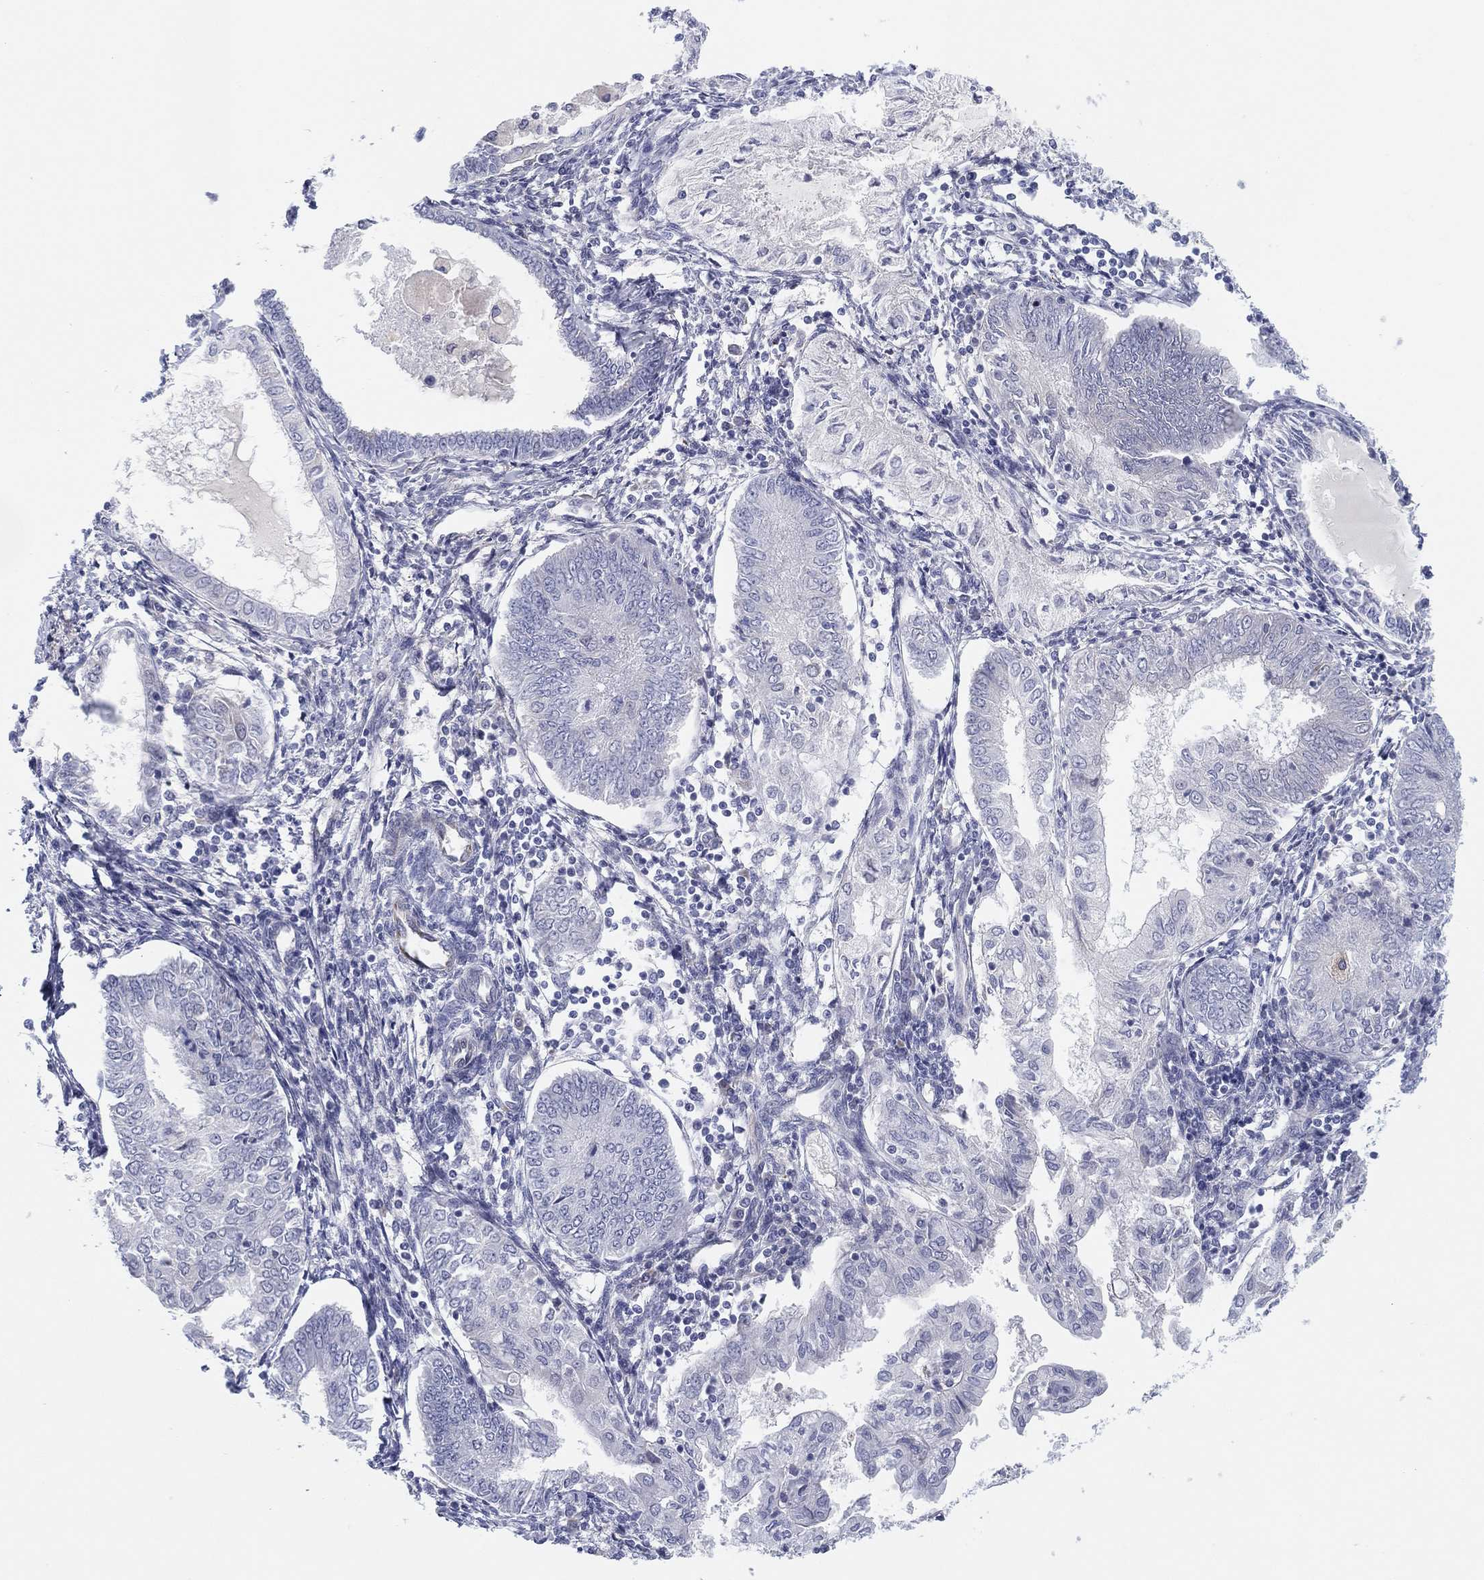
{"staining": {"intensity": "negative", "quantity": "none", "location": "none"}, "tissue": "endometrial cancer", "cell_type": "Tumor cells", "image_type": "cancer", "snomed": [{"axis": "morphology", "description": "Adenocarcinoma, NOS"}, {"axis": "topography", "description": "Endometrium"}], "caption": "Protein analysis of endometrial cancer (adenocarcinoma) shows no significant positivity in tumor cells. The staining was performed using DAB (3,3'-diaminobenzidine) to visualize the protein expression in brown, while the nuclei were stained in blue with hematoxylin (Magnification: 20x).", "gene": "MLF1", "patient": {"sex": "female", "age": 68}}